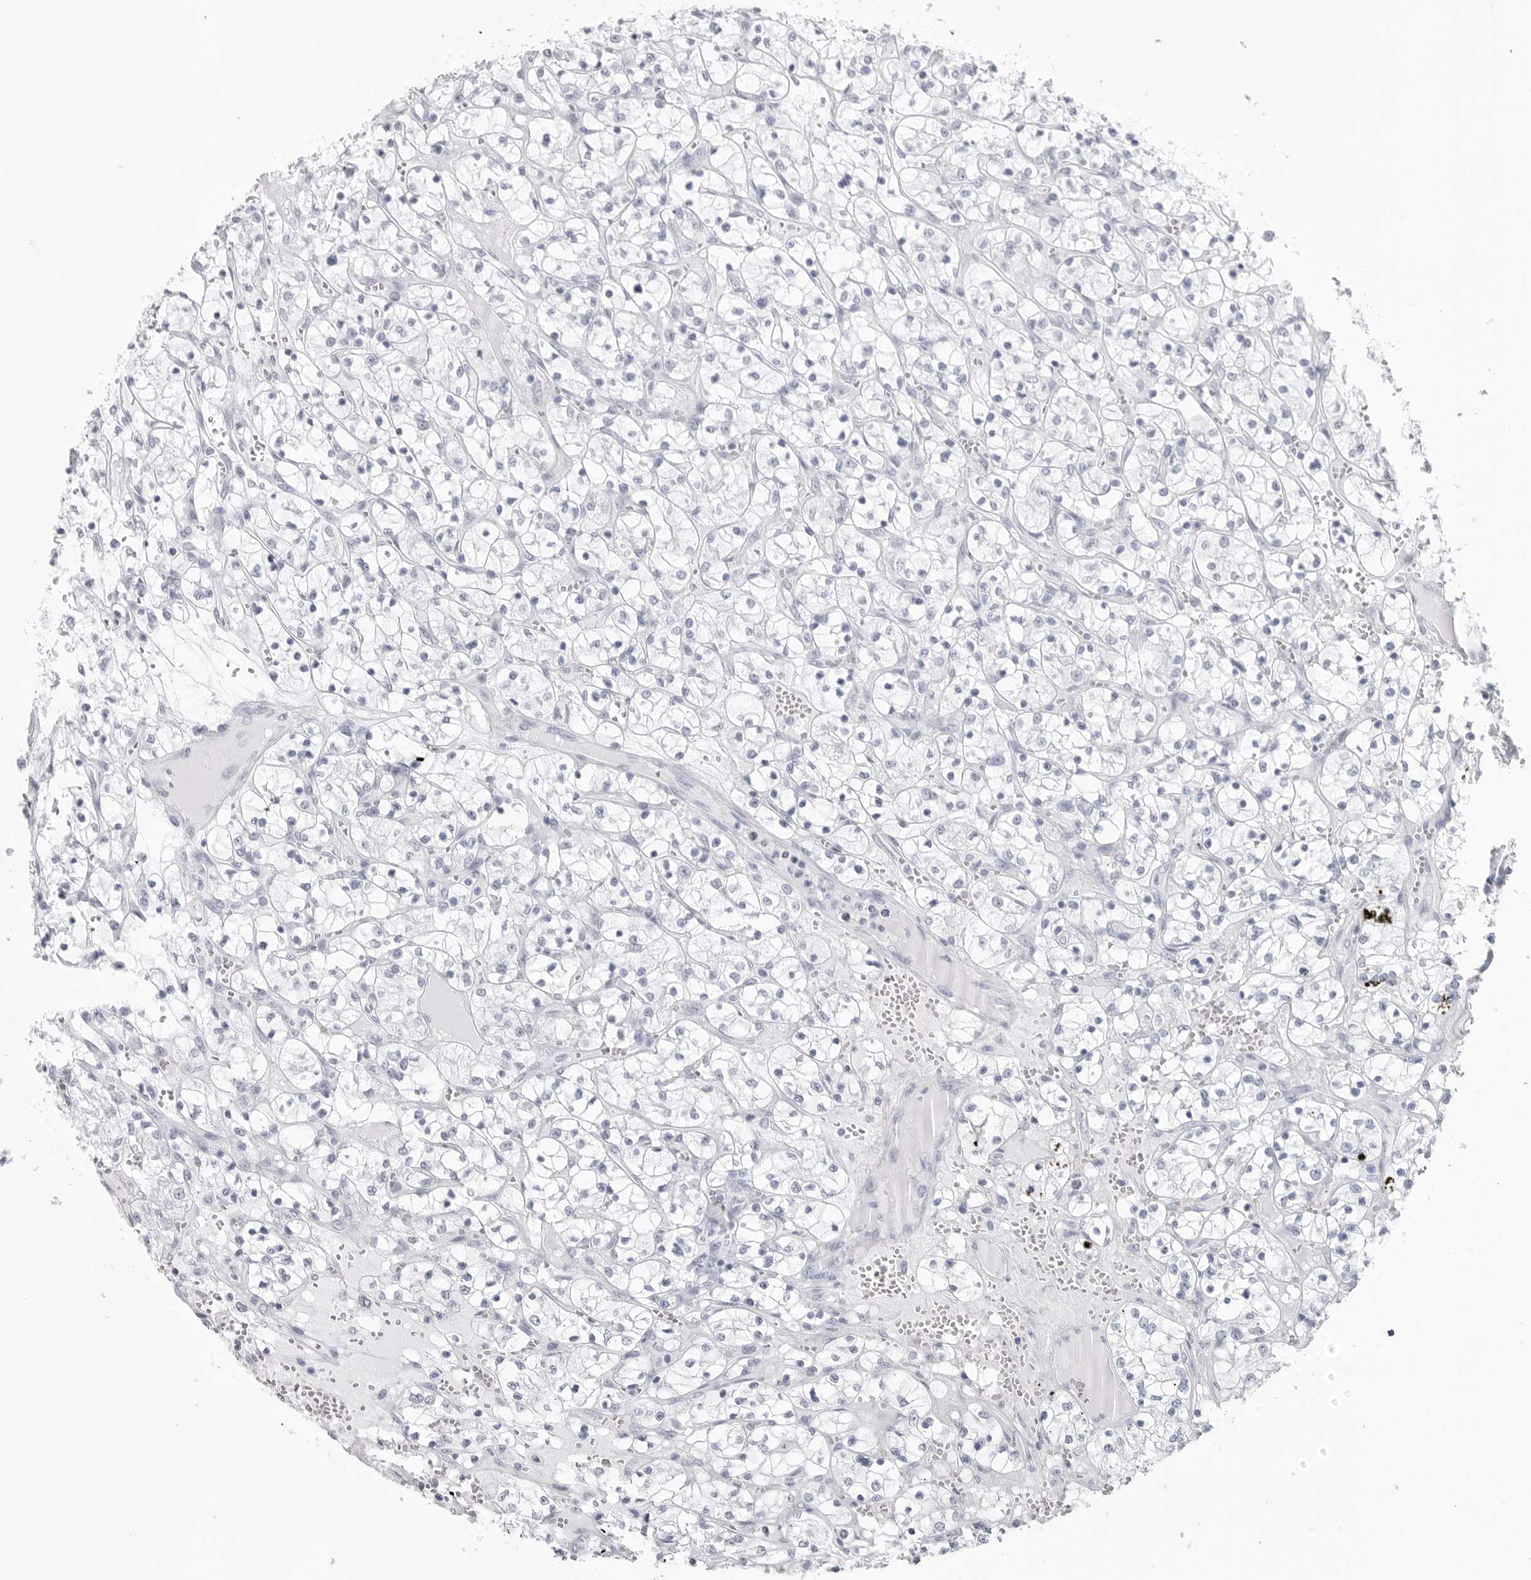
{"staining": {"intensity": "negative", "quantity": "none", "location": "none"}, "tissue": "renal cancer", "cell_type": "Tumor cells", "image_type": "cancer", "snomed": [{"axis": "morphology", "description": "Adenocarcinoma, NOS"}, {"axis": "topography", "description": "Kidney"}], "caption": "A micrograph of human renal cancer is negative for staining in tumor cells.", "gene": "CST2", "patient": {"sex": "female", "age": 69}}